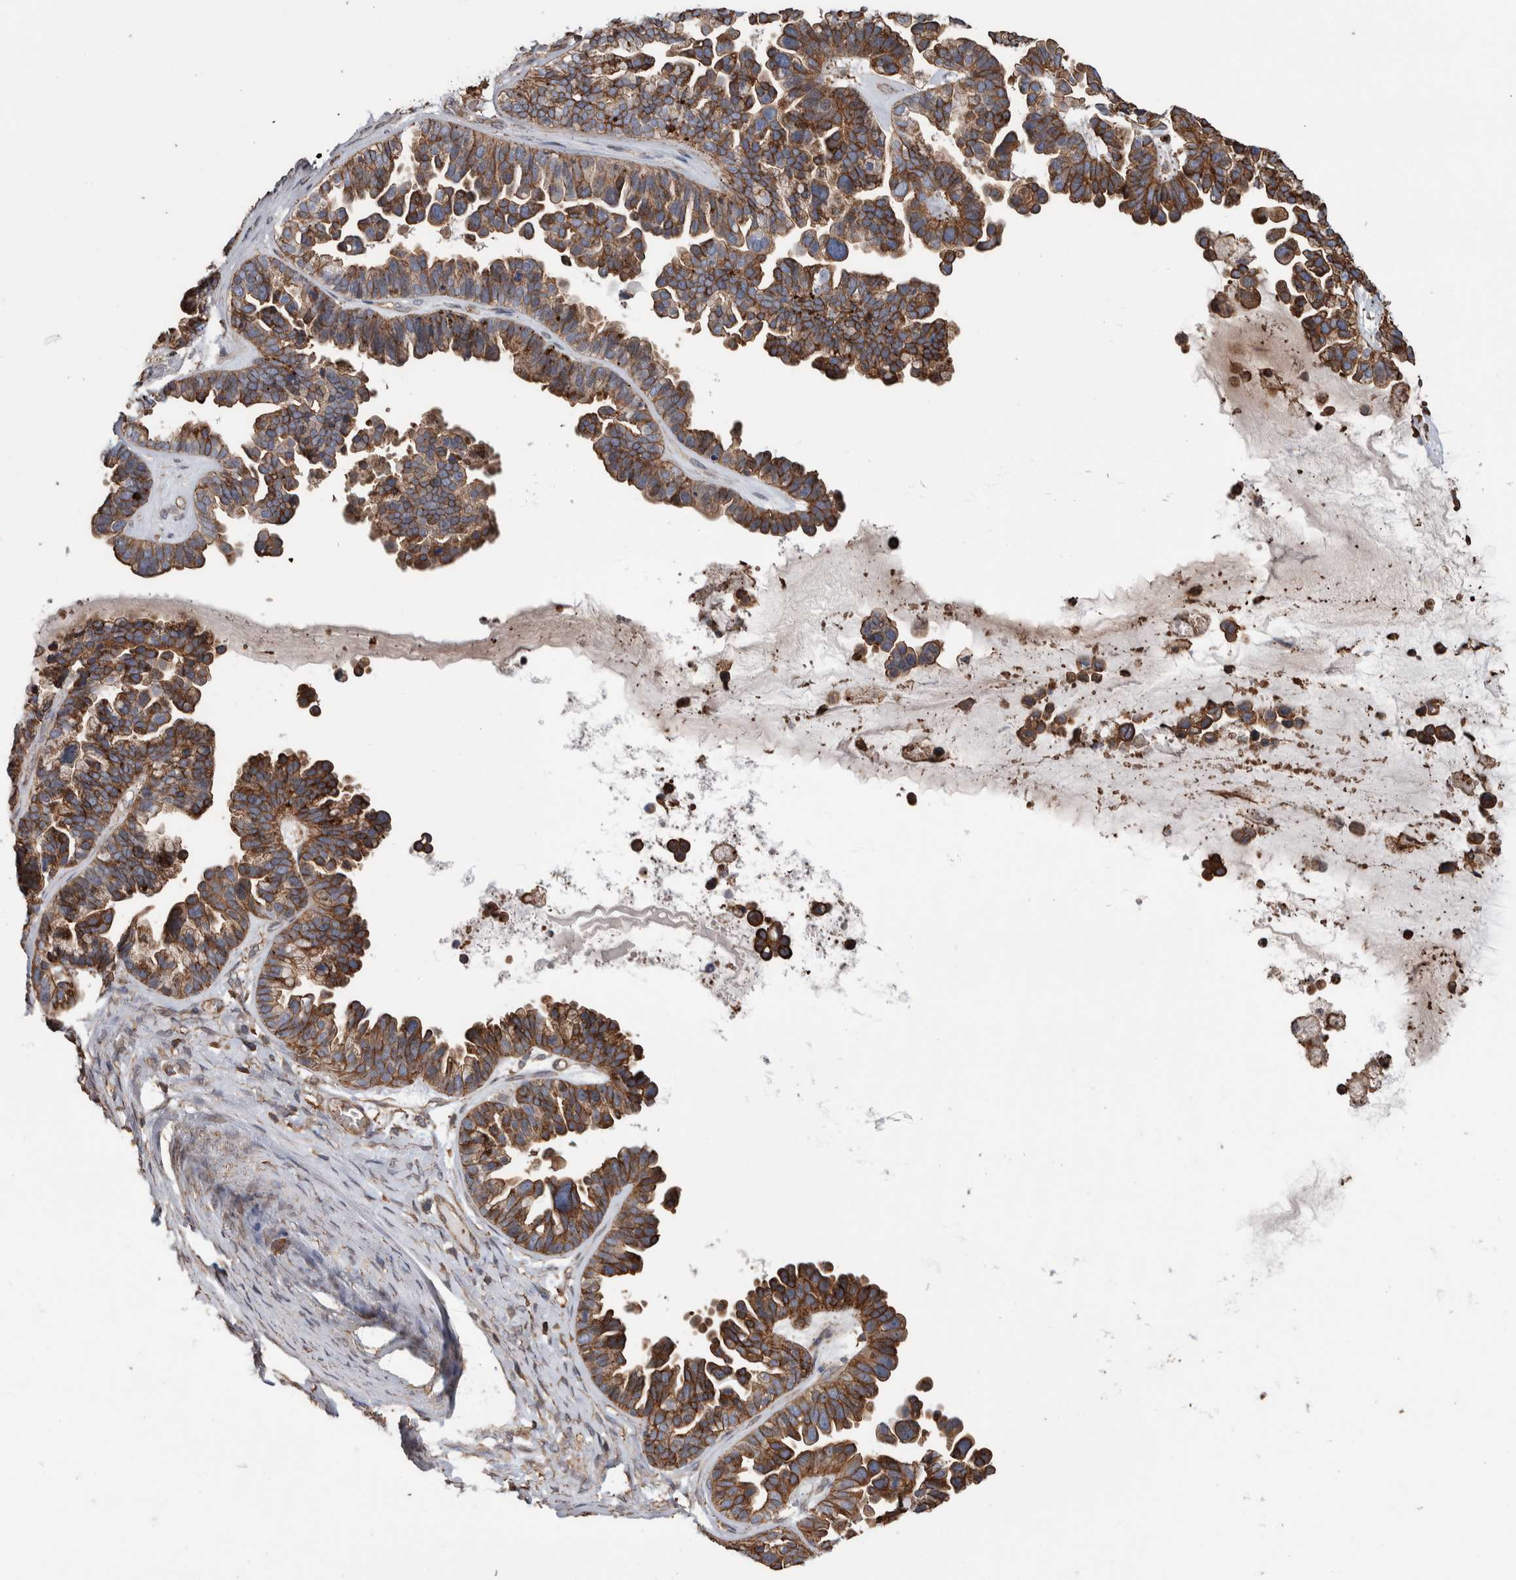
{"staining": {"intensity": "moderate", "quantity": ">75%", "location": "cytoplasmic/membranous"}, "tissue": "ovarian cancer", "cell_type": "Tumor cells", "image_type": "cancer", "snomed": [{"axis": "morphology", "description": "Cystadenocarcinoma, serous, NOS"}, {"axis": "topography", "description": "Ovary"}], "caption": "A high-resolution image shows immunohistochemistry staining of ovarian serous cystadenocarcinoma, which shows moderate cytoplasmic/membranous staining in about >75% of tumor cells. The protein is stained brown, and the nuclei are stained in blue (DAB IHC with brightfield microscopy, high magnification).", "gene": "ENPP2", "patient": {"sex": "female", "age": 56}}